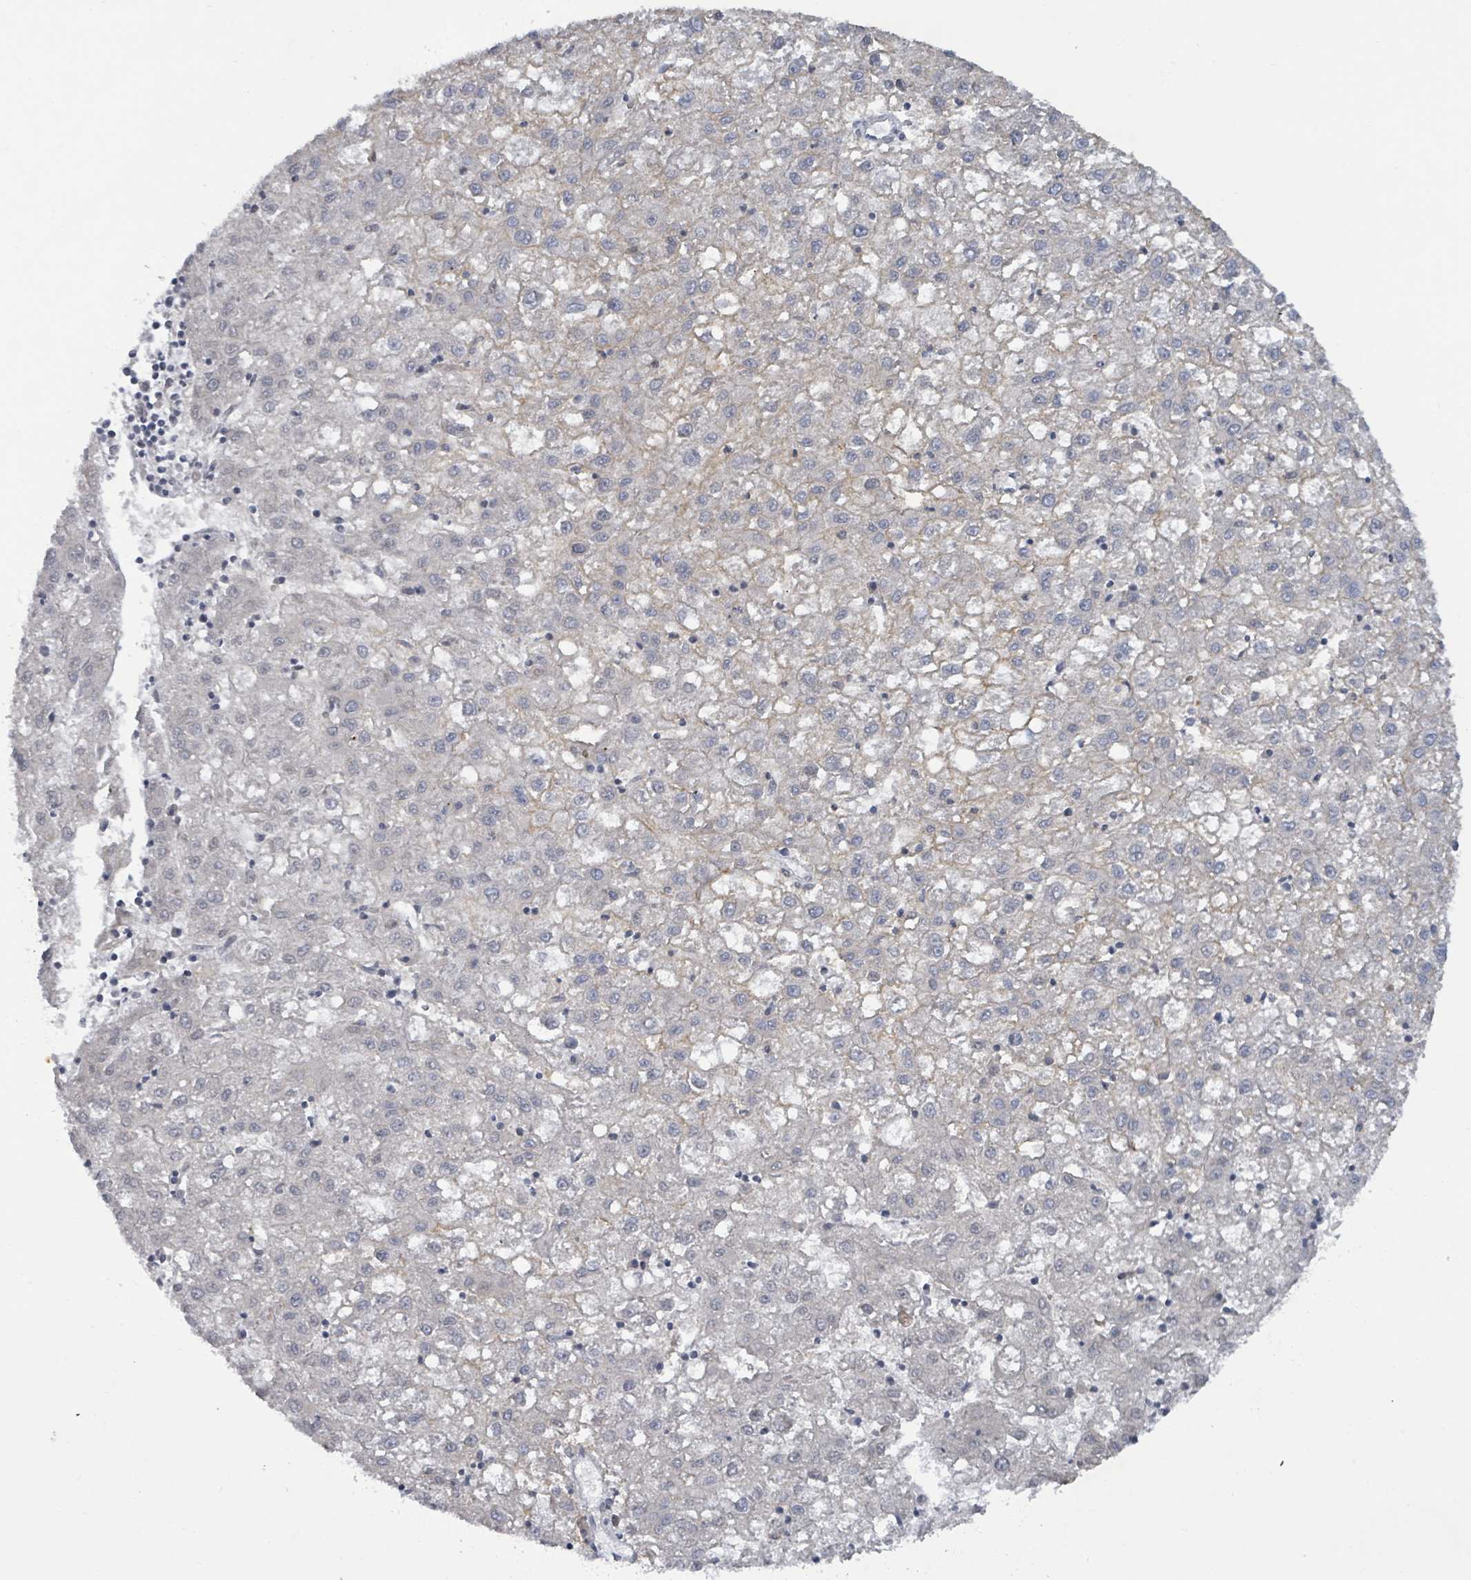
{"staining": {"intensity": "negative", "quantity": "none", "location": "none"}, "tissue": "liver cancer", "cell_type": "Tumor cells", "image_type": "cancer", "snomed": [{"axis": "morphology", "description": "Carcinoma, Hepatocellular, NOS"}, {"axis": "topography", "description": "Liver"}], "caption": "Immunohistochemical staining of liver cancer demonstrates no significant expression in tumor cells. (DAB (3,3'-diaminobenzidine) immunohistochemistry visualized using brightfield microscopy, high magnification).", "gene": "BANP", "patient": {"sex": "male", "age": 72}}